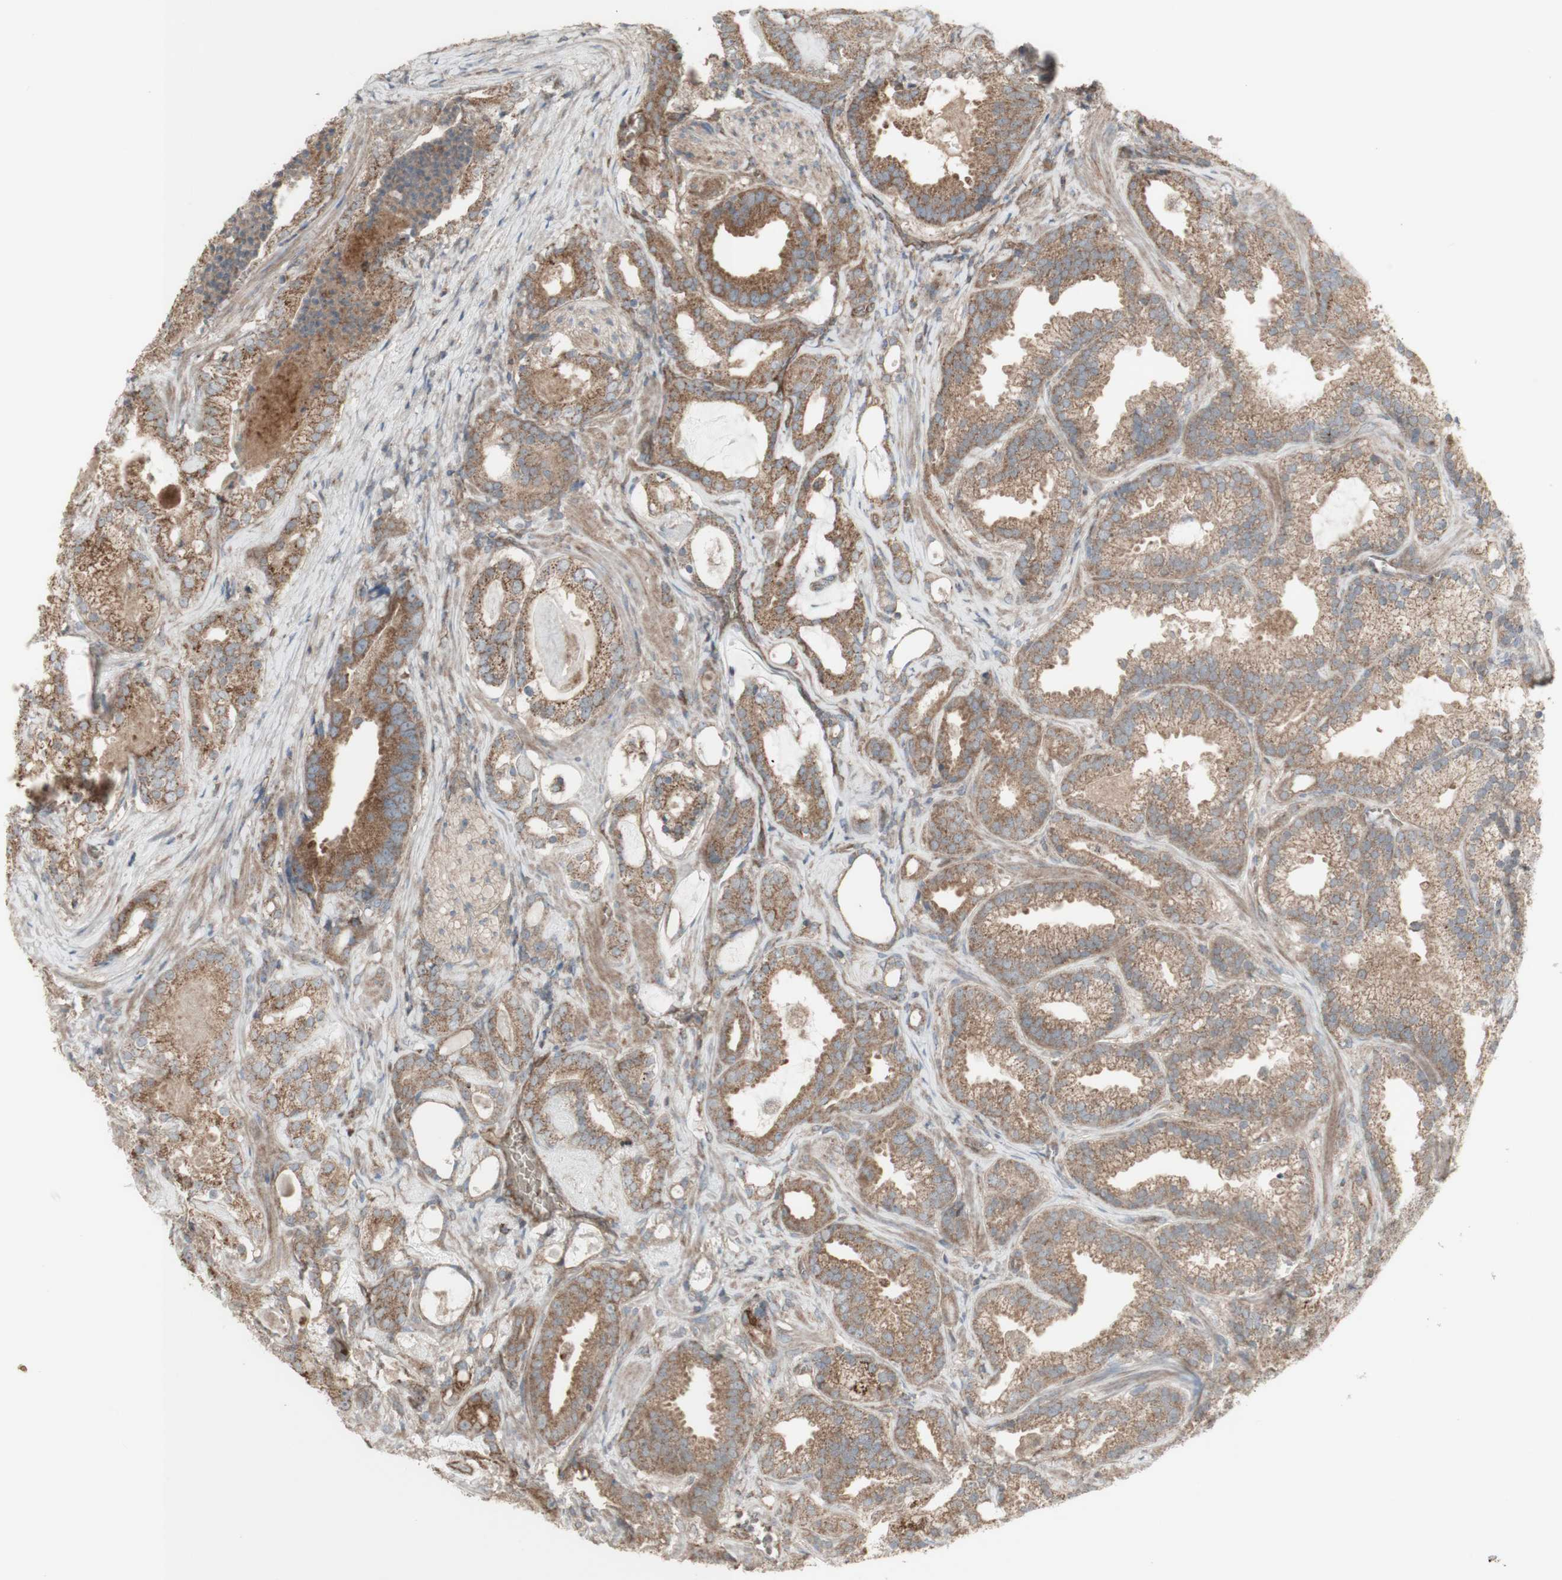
{"staining": {"intensity": "moderate", "quantity": ">75%", "location": "cytoplasmic/membranous"}, "tissue": "prostate cancer", "cell_type": "Tumor cells", "image_type": "cancer", "snomed": [{"axis": "morphology", "description": "Adenocarcinoma, Low grade"}, {"axis": "topography", "description": "Prostate"}], "caption": "Immunohistochemistry (DAB (3,3'-diaminobenzidine)) staining of human low-grade adenocarcinoma (prostate) displays moderate cytoplasmic/membranous protein positivity in approximately >75% of tumor cells.", "gene": "SHC1", "patient": {"sex": "male", "age": 59}}